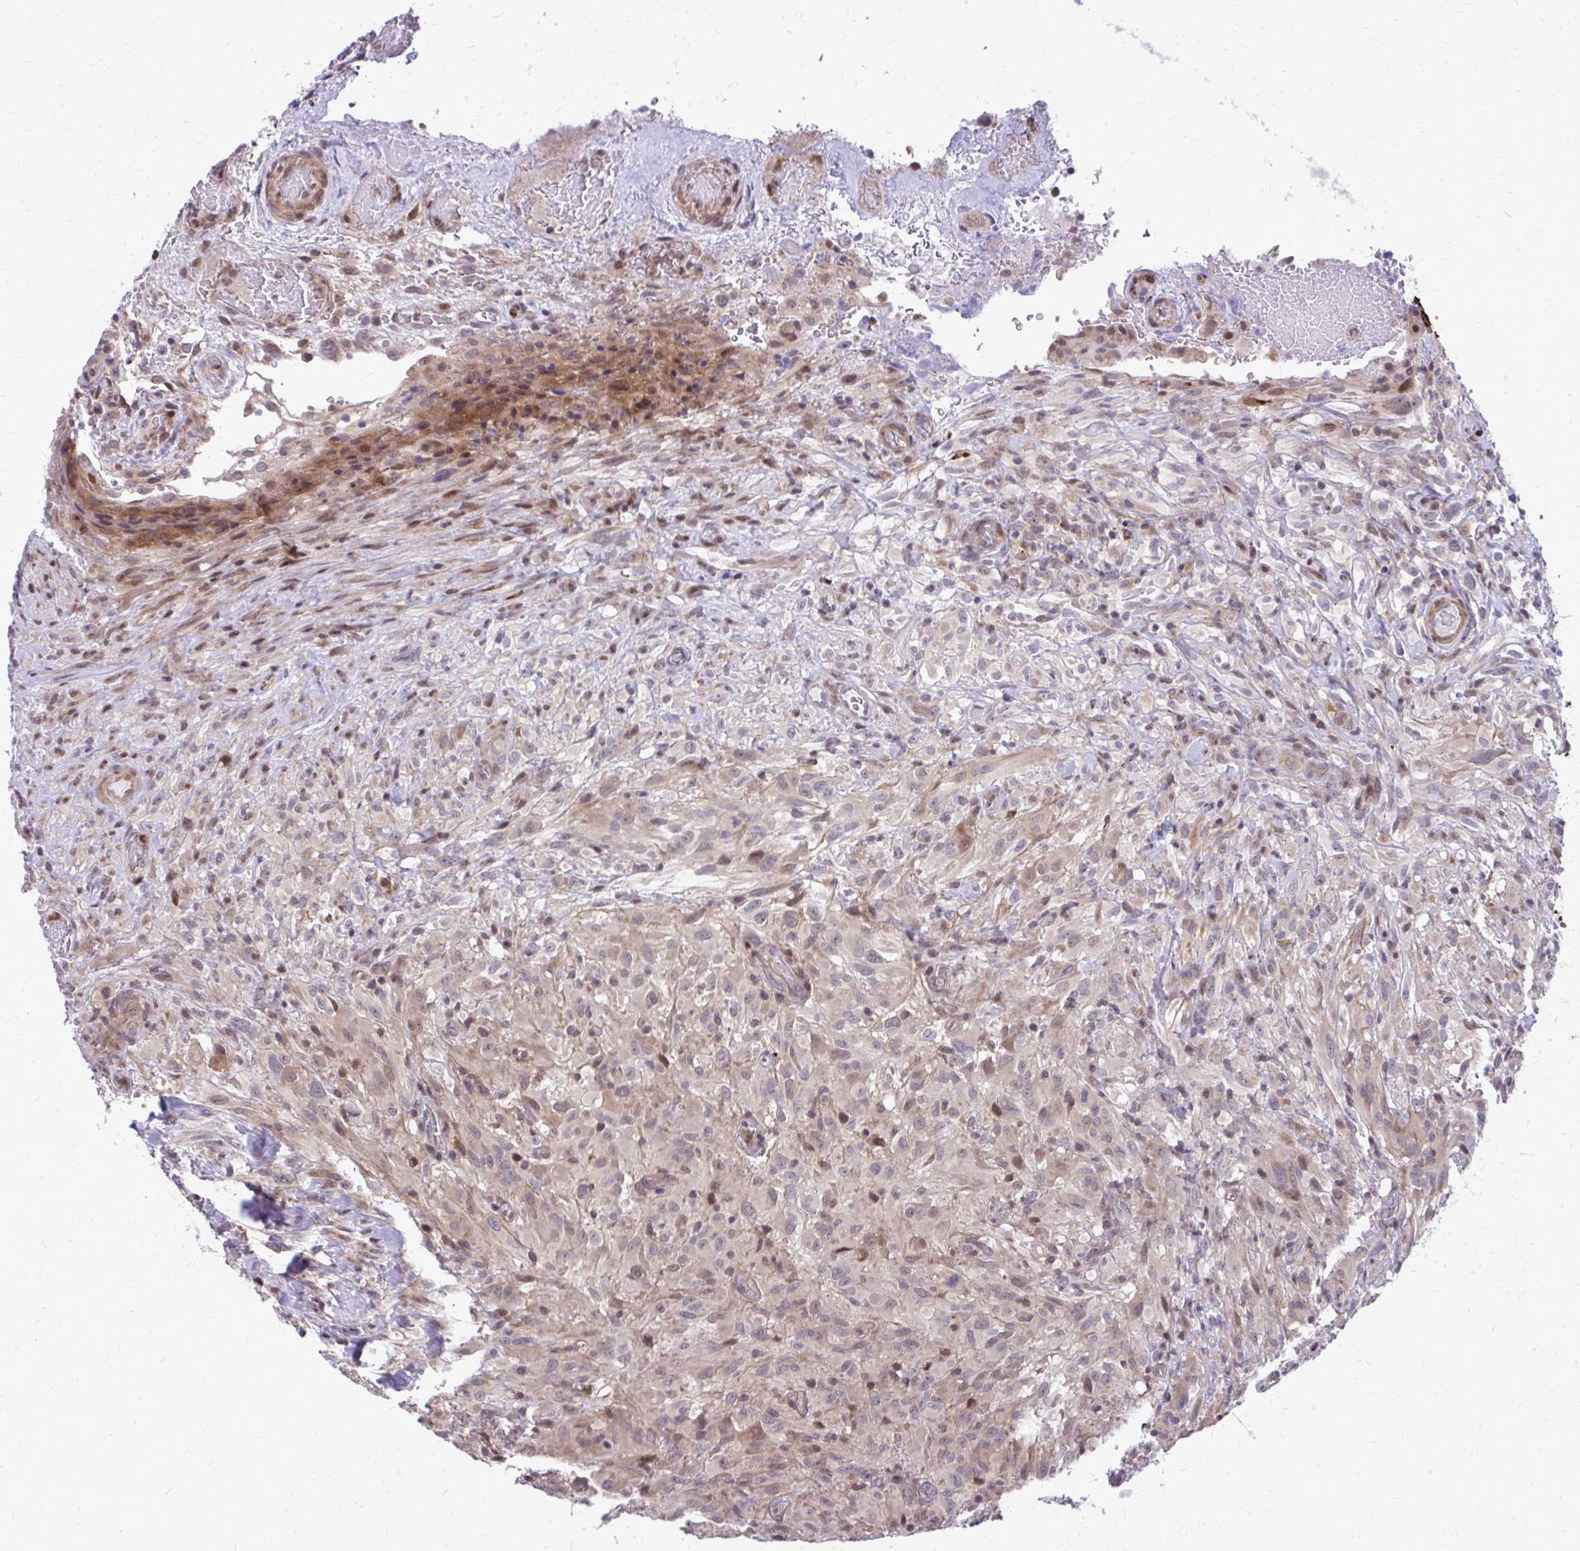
{"staining": {"intensity": "weak", "quantity": "25%-75%", "location": "nuclear"}, "tissue": "glioma", "cell_type": "Tumor cells", "image_type": "cancer", "snomed": [{"axis": "morphology", "description": "Glioma, malignant, High grade"}, {"axis": "topography", "description": "Brain"}], "caption": "The image shows a brown stain indicating the presence of a protein in the nuclear of tumor cells in glioma.", "gene": "ANKRD30B", "patient": {"sex": "male", "age": 71}}